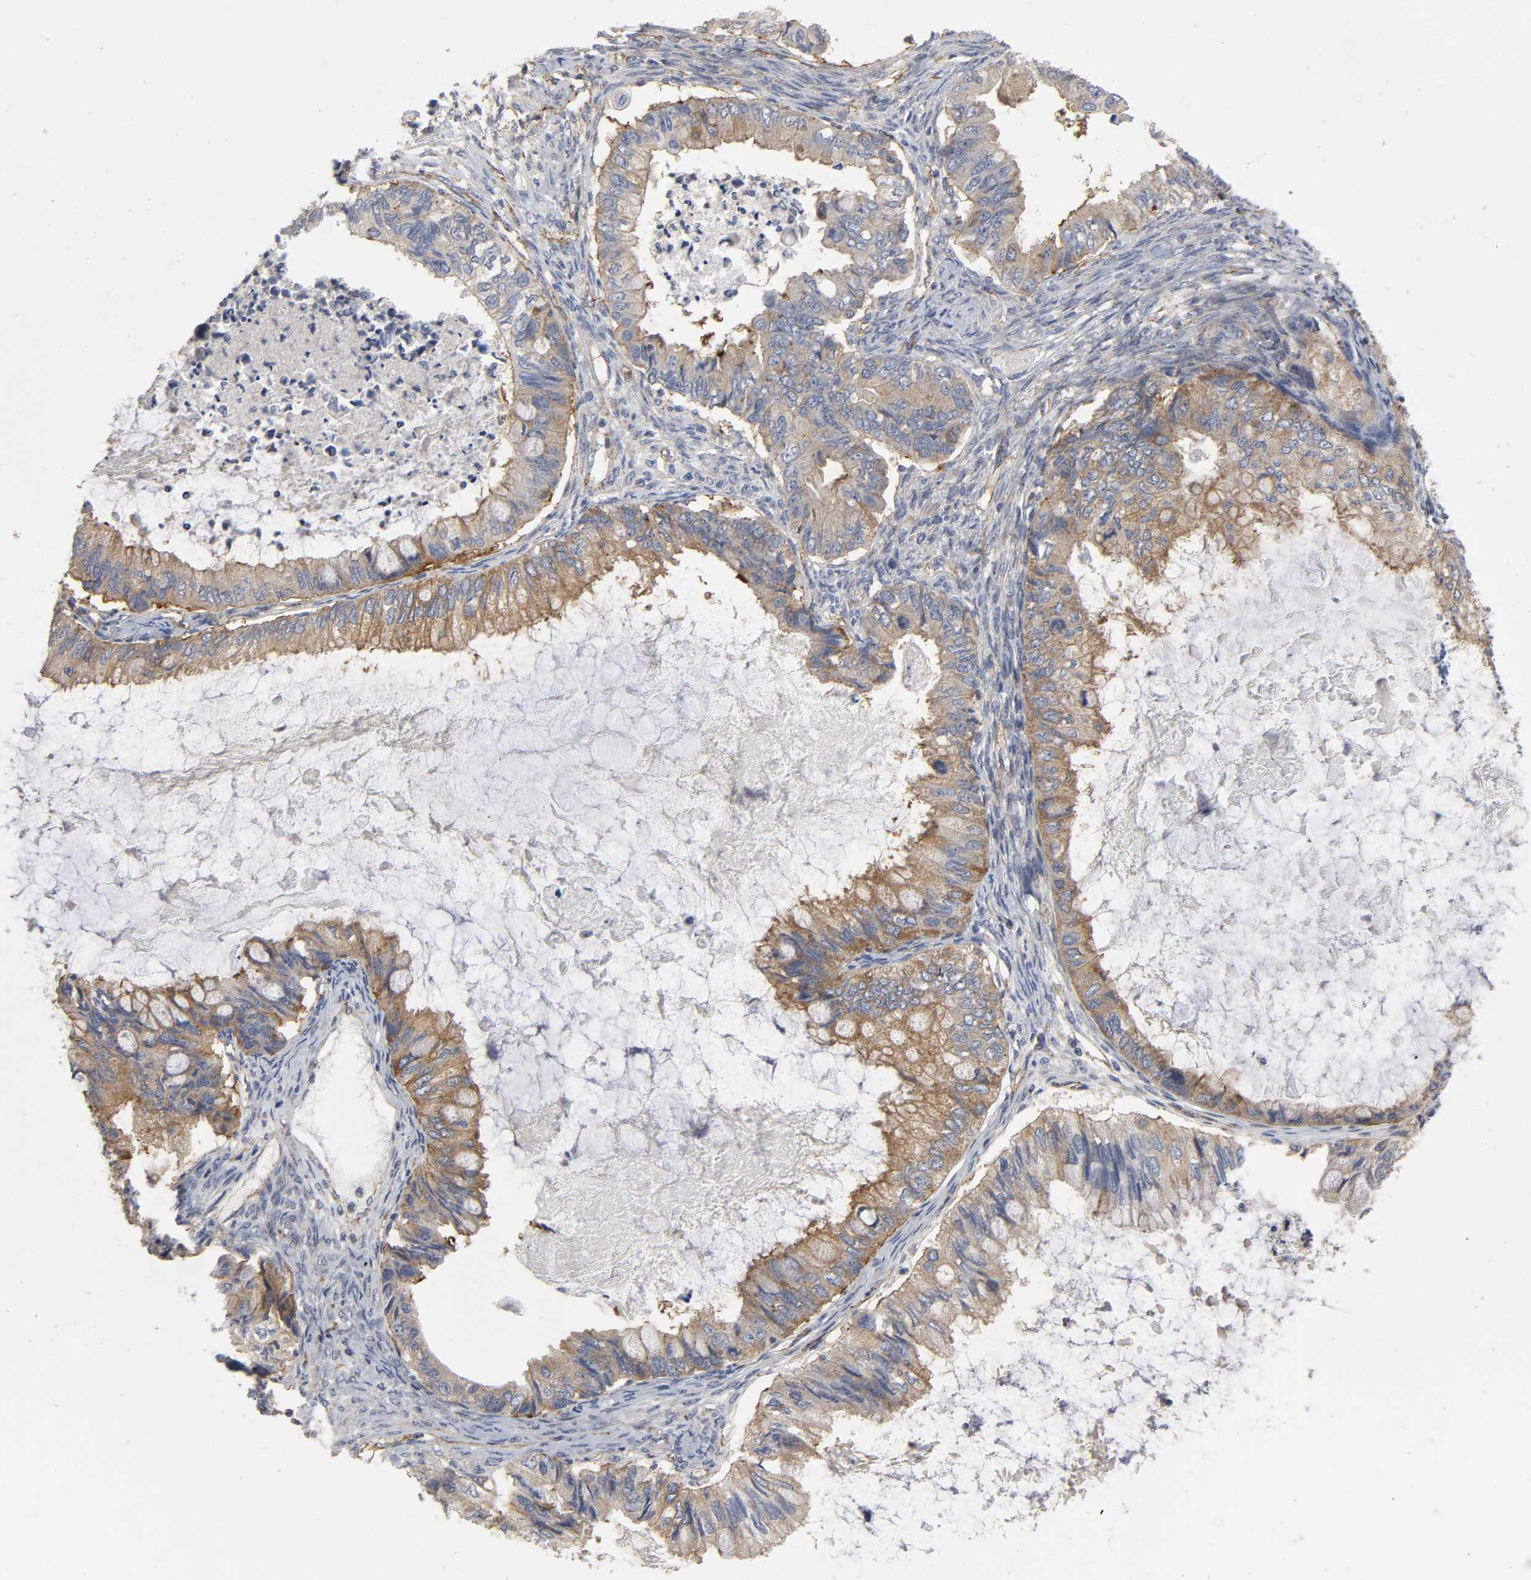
{"staining": {"intensity": "moderate", "quantity": ">75%", "location": "cytoplasmic/membranous"}, "tissue": "ovarian cancer", "cell_type": "Tumor cells", "image_type": "cancer", "snomed": [{"axis": "morphology", "description": "Cystadenocarcinoma, mucinous, NOS"}, {"axis": "topography", "description": "Ovary"}], "caption": "The image shows a brown stain indicating the presence of a protein in the cytoplasmic/membranous of tumor cells in ovarian cancer.", "gene": "SH3GLB1", "patient": {"sex": "female", "age": 80}}